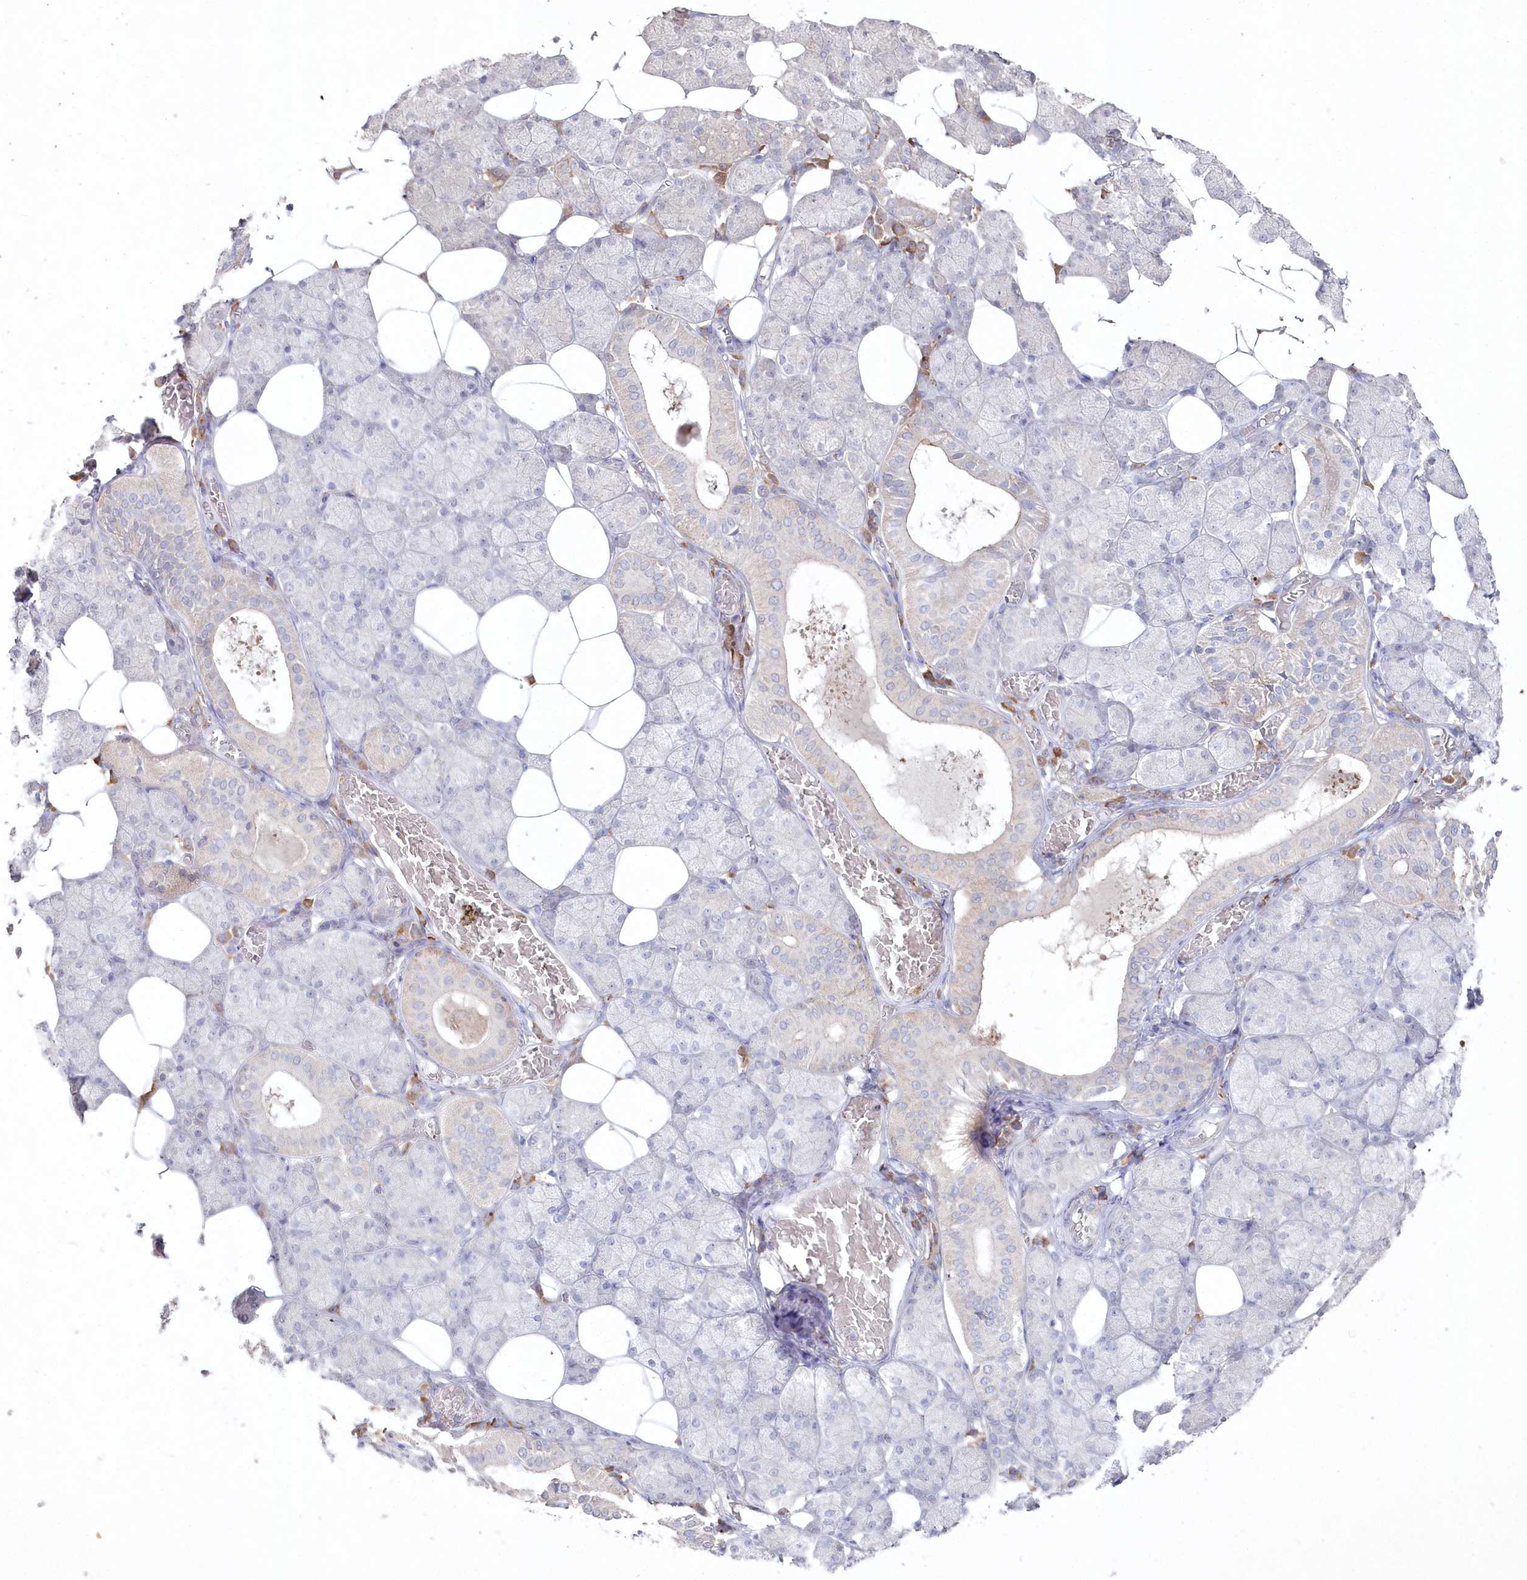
{"staining": {"intensity": "moderate", "quantity": "<25%", "location": "cytoplasmic/membranous"}, "tissue": "salivary gland", "cell_type": "Glandular cells", "image_type": "normal", "snomed": [{"axis": "morphology", "description": "Normal tissue, NOS"}, {"axis": "topography", "description": "Salivary gland"}], "caption": "Moderate cytoplasmic/membranous protein staining is present in about <25% of glandular cells in salivary gland. (Brightfield microscopy of DAB IHC at high magnification).", "gene": "TGFBRAP1", "patient": {"sex": "female", "age": 33}}